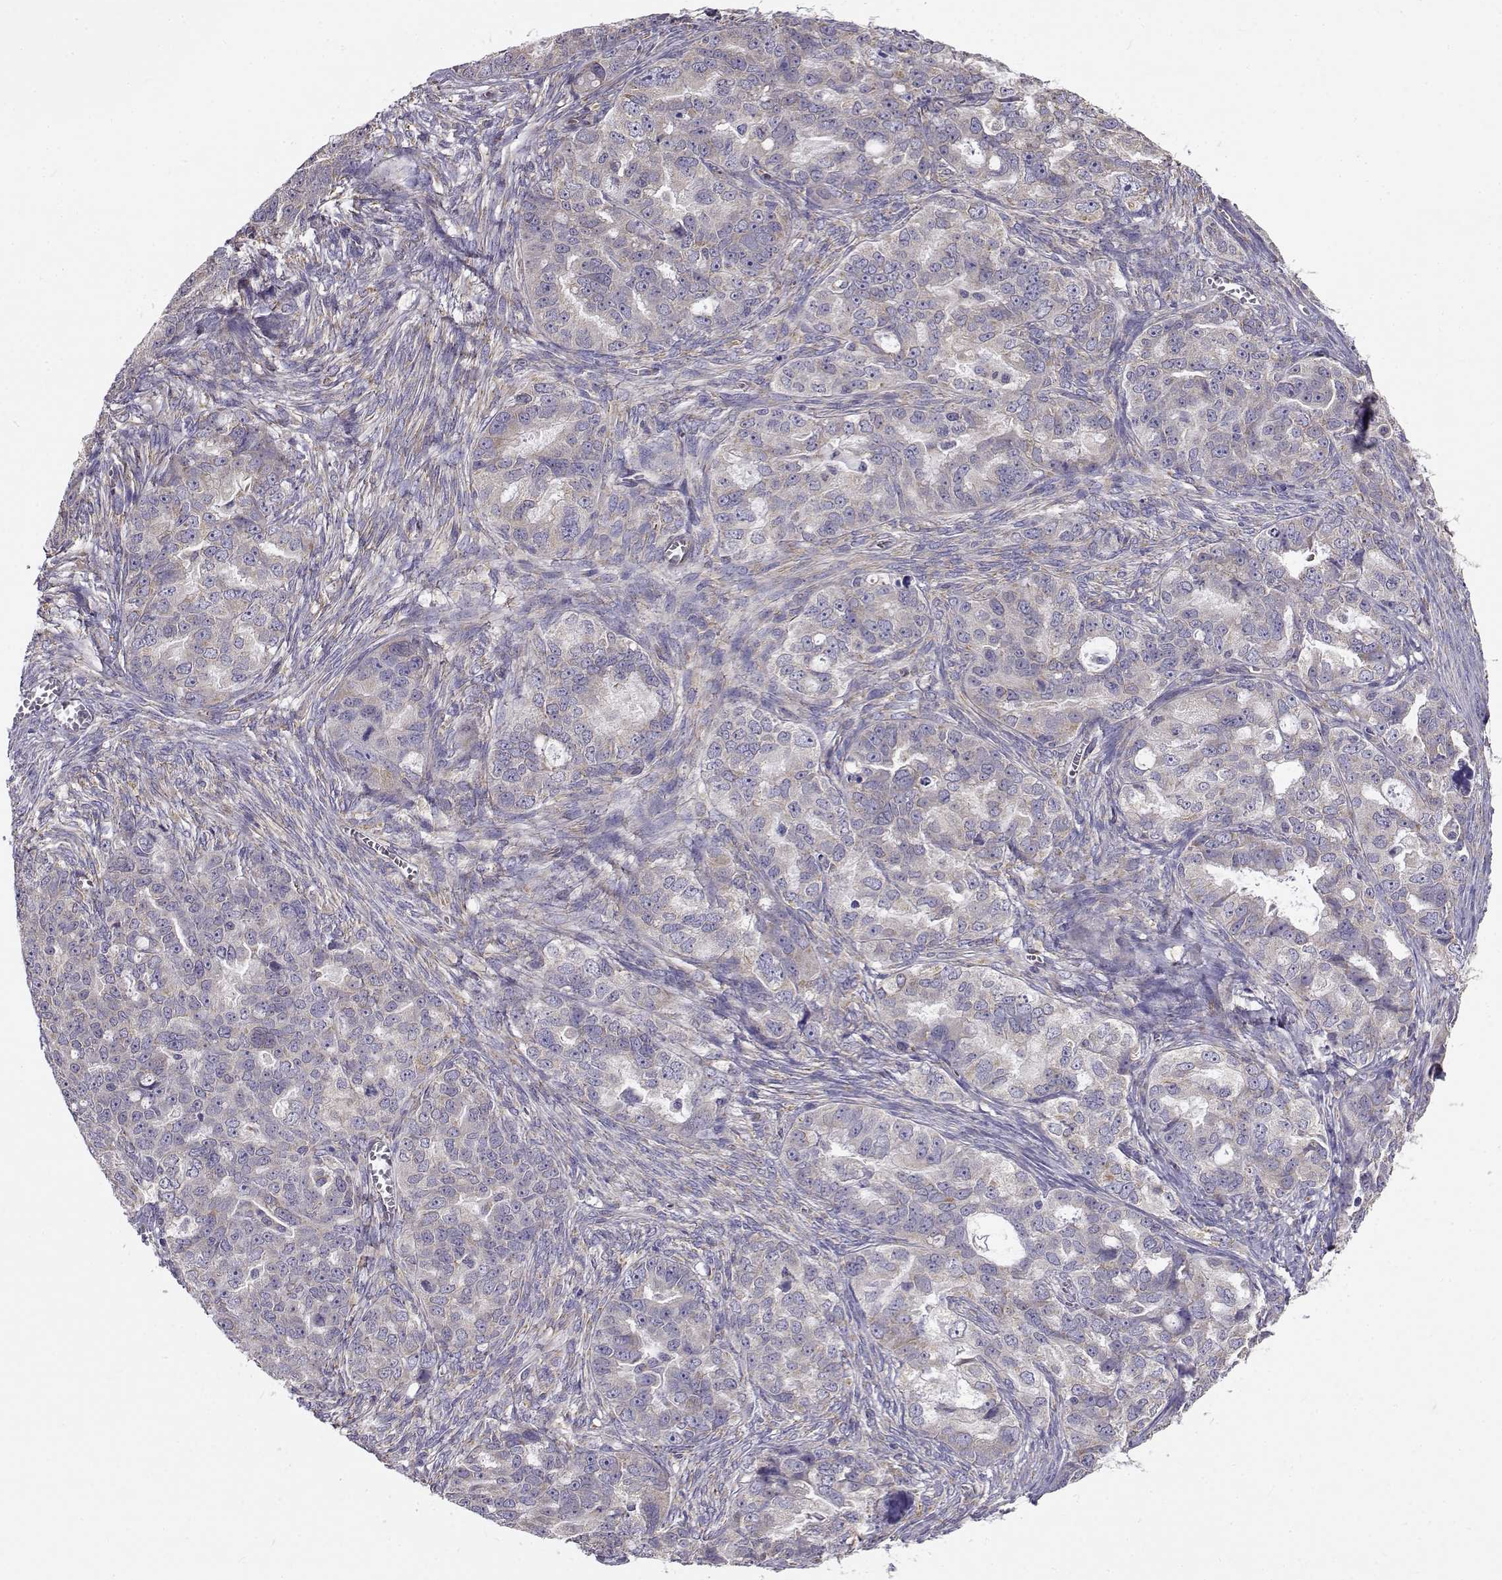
{"staining": {"intensity": "negative", "quantity": "none", "location": "none"}, "tissue": "ovarian cancer", "cell_type": "Tumor cells", "image_type": "cancer", "snomed": [{"axis": "morphology", "description": "Cystadenocarcinoma, serous, NOS"}, {"axis": "topography", "description": "Ovary"}], "caption": "A high-resolution image shows IHC staining of ovarian serous cystadenocarcinoma, which exhibits no significant staining in tumor cells.", "gene": "BEND6", "patient": {"sex": "female", "age": 51}}